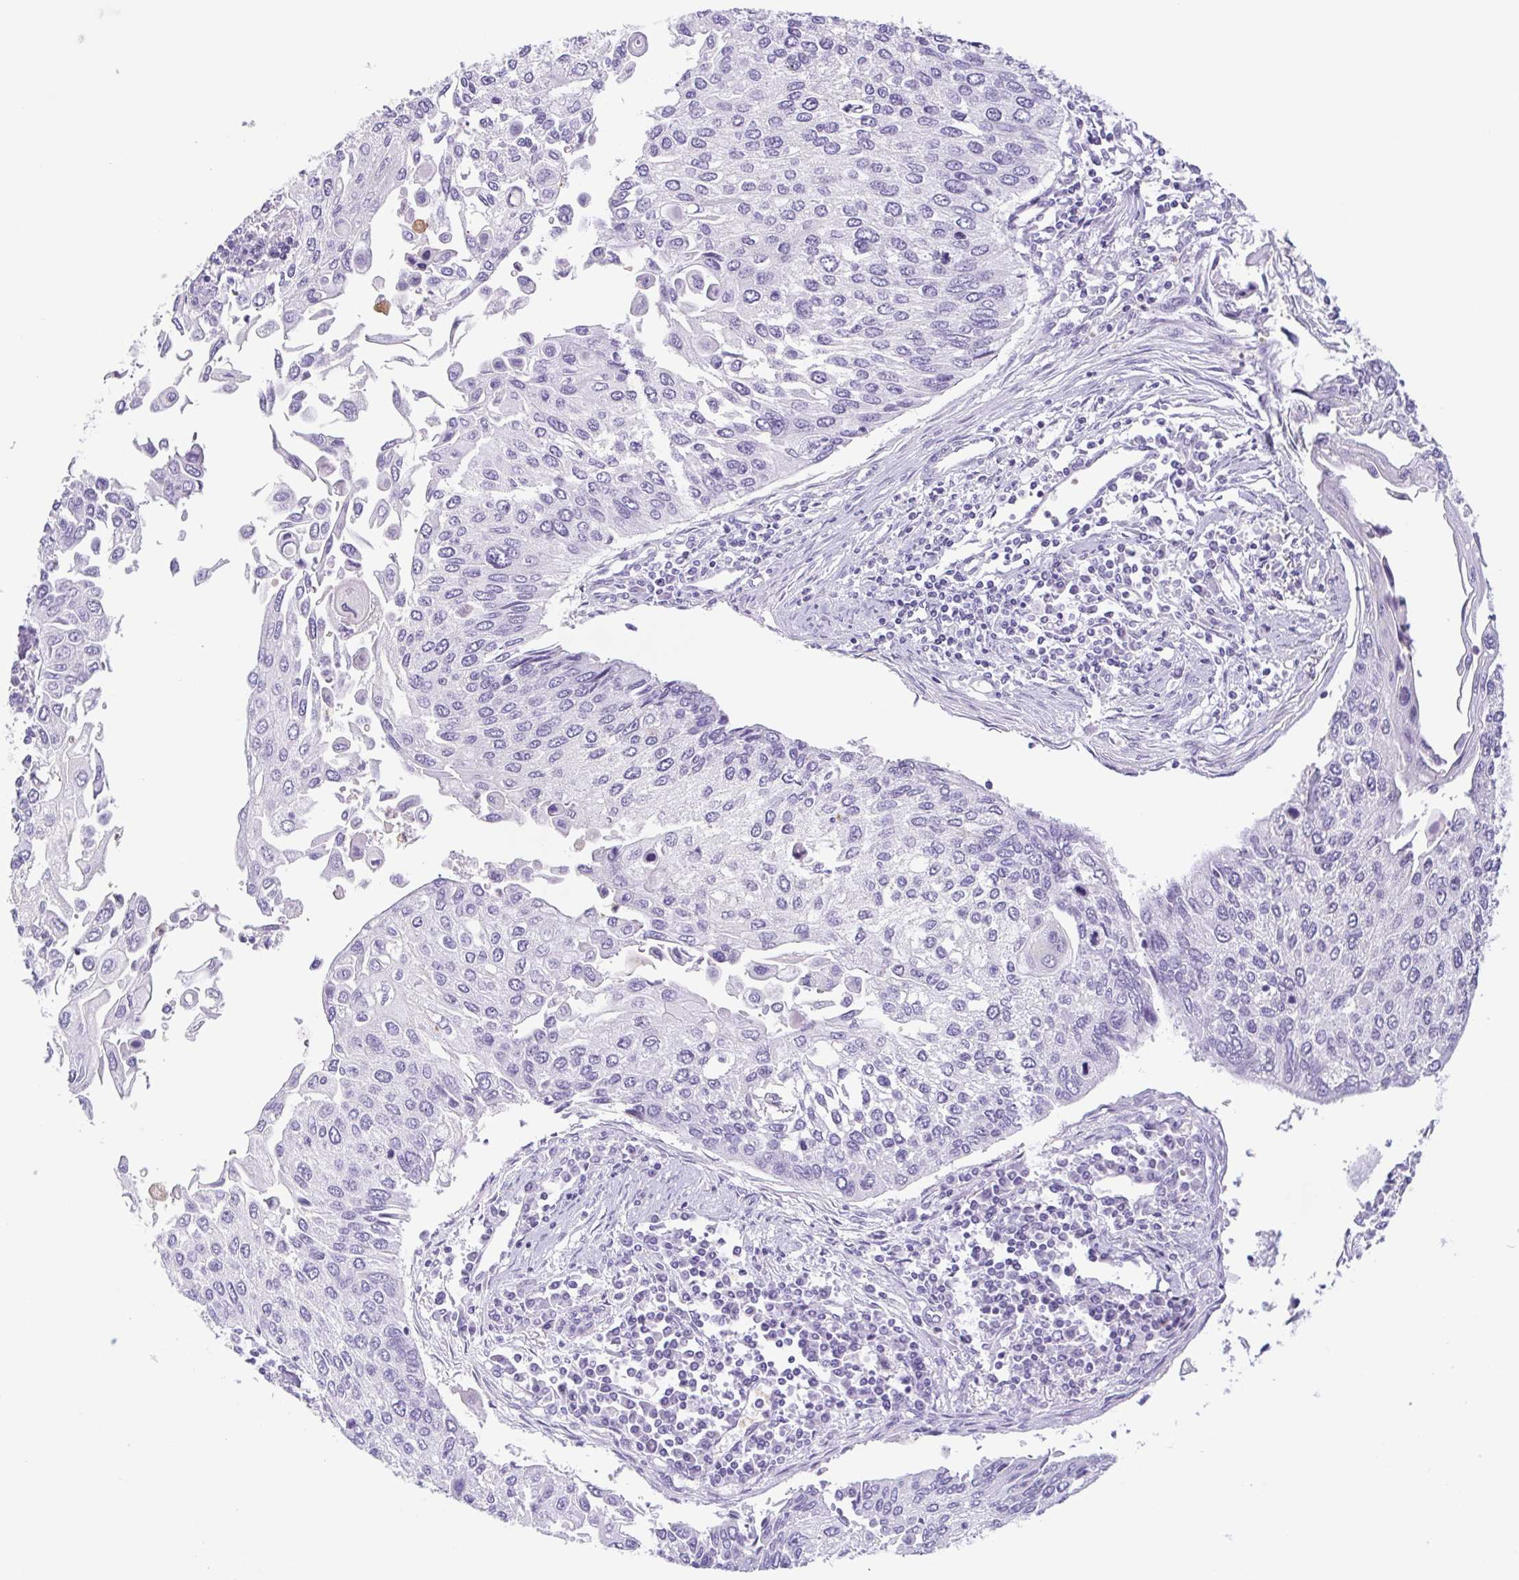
{"staining": {"intensity": "negative", "quantity": "none", "location": "none"}, "tissue": "lung cancer", "cell_type": "Tumor cells", "image_type": "cancer", "snomed": [{"axis": "morphology", "description": "Squamous cell carcinoma, NOS"}, {"axis": "morphology", "description": "Squamous cell carcinoma, metastatic, NOS"}, {"axis": "topography", "description": "Lung"}], "caption": "Immunohistochemistry micrograph of neoplastic tissue: lung cancer stained with DAB (3,3'-diaminobenzidine) displays no significant protein staining in tumor cells.", "gene": "CYP21A2", "patient": {"sex": "male", "age": 63}}